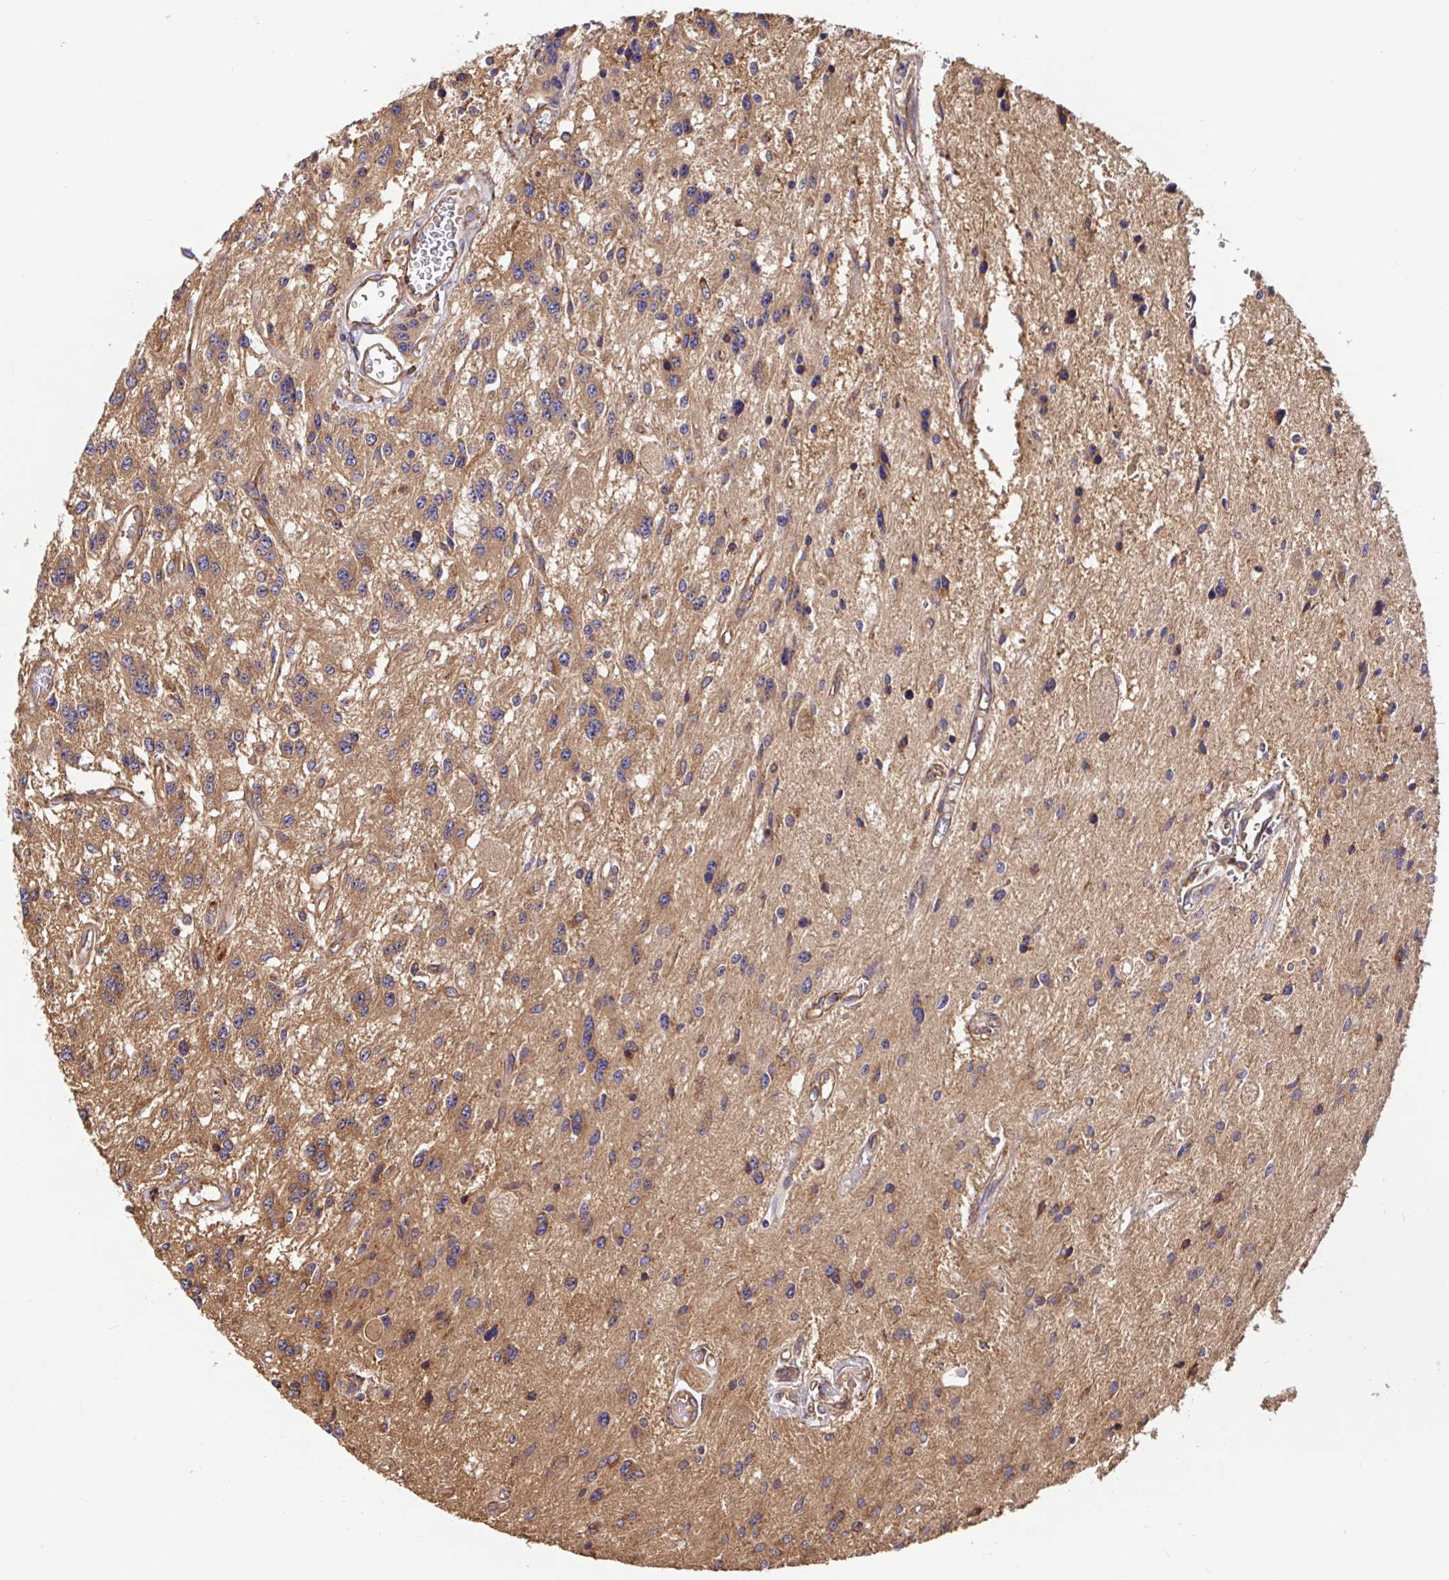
{"staining": {"intensity": "moderate", "quantity": ">75%", "location": "cytoplasmic/membranous"}, "tissue": "glioma", "cell_type": "Tumor cells", "image_type": "cancer", "snomed": [{"axis": "morphology", "description": "Glioma, malignant, Low grade"}, {"axis": "topography", "description": "Cerebellum"}], "caption": "IHC image of glioma stained for a protein (brown), which reveals medium levels of moderate cytoplasmic/membranous staining in about >75% of tumor cells.", "gene": "MAOA", "patient": {"sex": "female", "age": 14}}